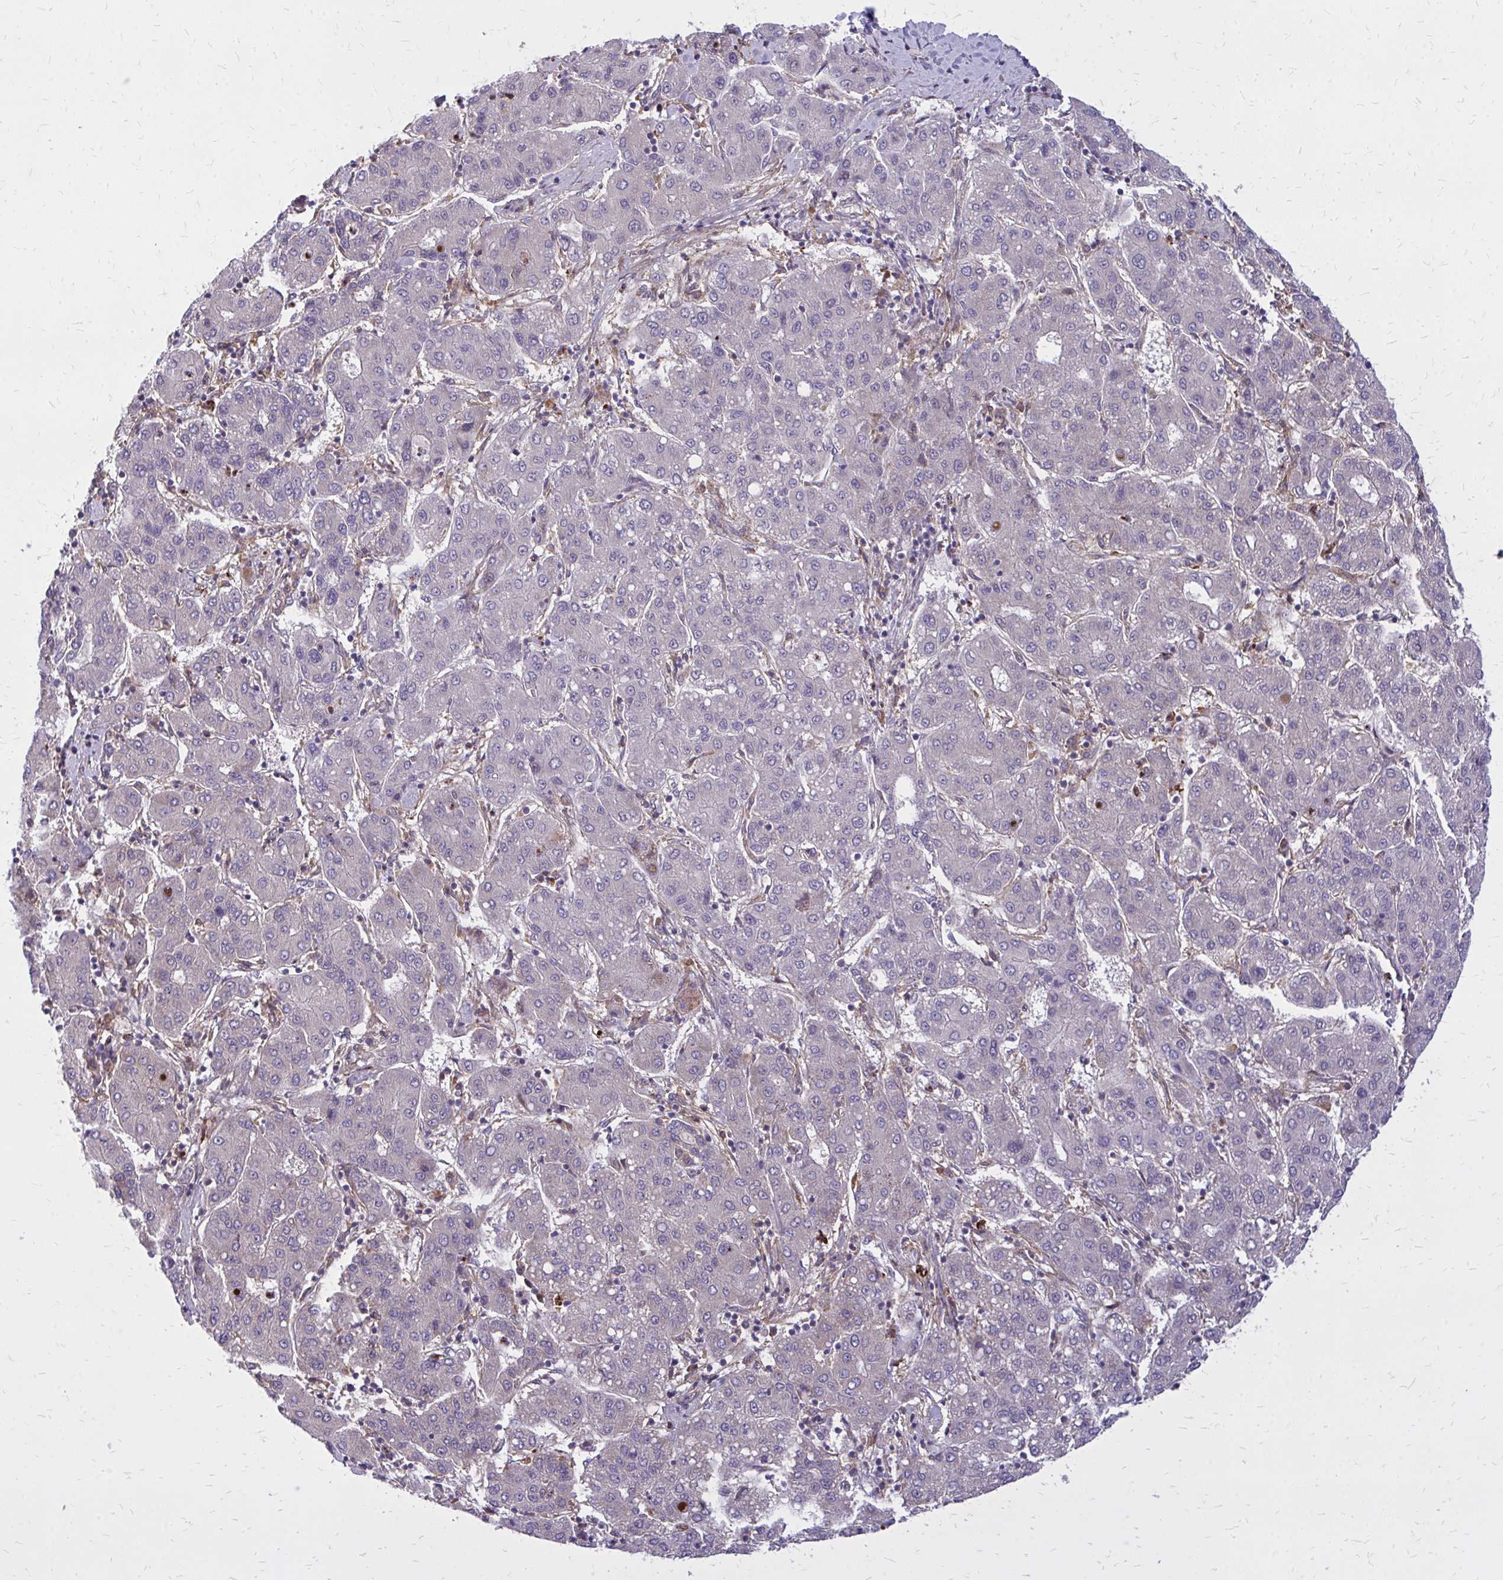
{"staining": {"intensity": "negative", "quantity": "none", "location": "none"}, "tissue": "liver cancer", "cell_type": "Tumor cells", "image_type": "cancer", "snomed": [{"axis": "morphology", "description": "Carcinoma, Hepatocellular, NOS"}, {"axis": "topography", "description": "Liver"}], "caption": "Immunohistochemistry (IHC) of liver cancer (hepatocellular carcinoma) exhibits no positivity in tumor cells. (Brightfield microscopy of DAB (3,3'-diaminobenzidine) IHC at high magnification).", "gene": "OXNAD1", "patient": {"sex": "male", "age": 65}}